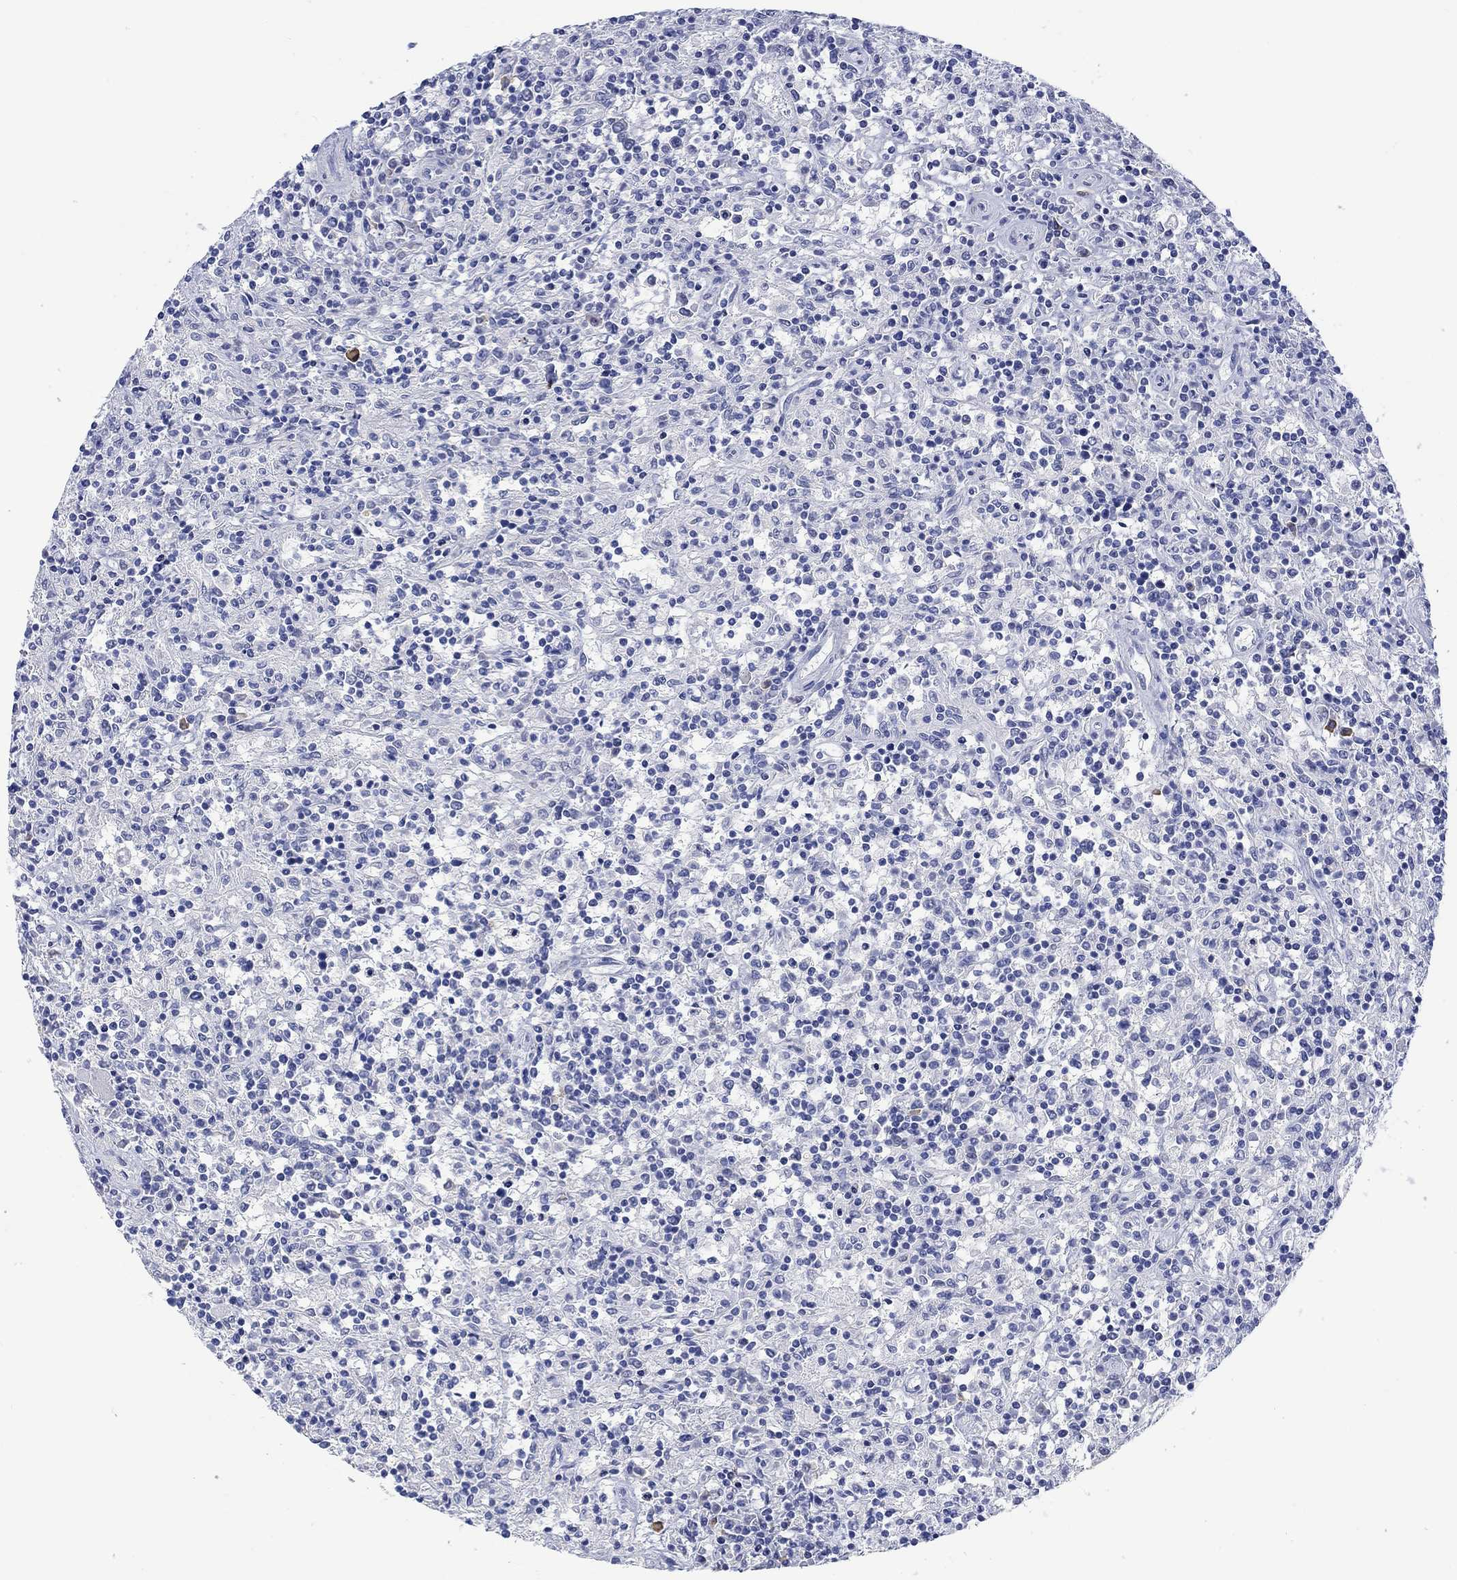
{"staining": {"intensity": "negative", "quantity": "none", "location": "none"}, "tissue": "lymphoma", "cell_type": "Tumor cells", "image_type": "cancer", "snomed": [{"axis": "morphology", "description": "Malignant lymphoma, non-Hodgkin's type, Low grade"}, {"axis": "topography", "description": "Spleen"}], "caption": "Tumor cells show no significant protein staining in lymphoma. Nuclei are stained in blue.", "gene": "MSI1", "patient": {"sex": "male", "age": 62}}